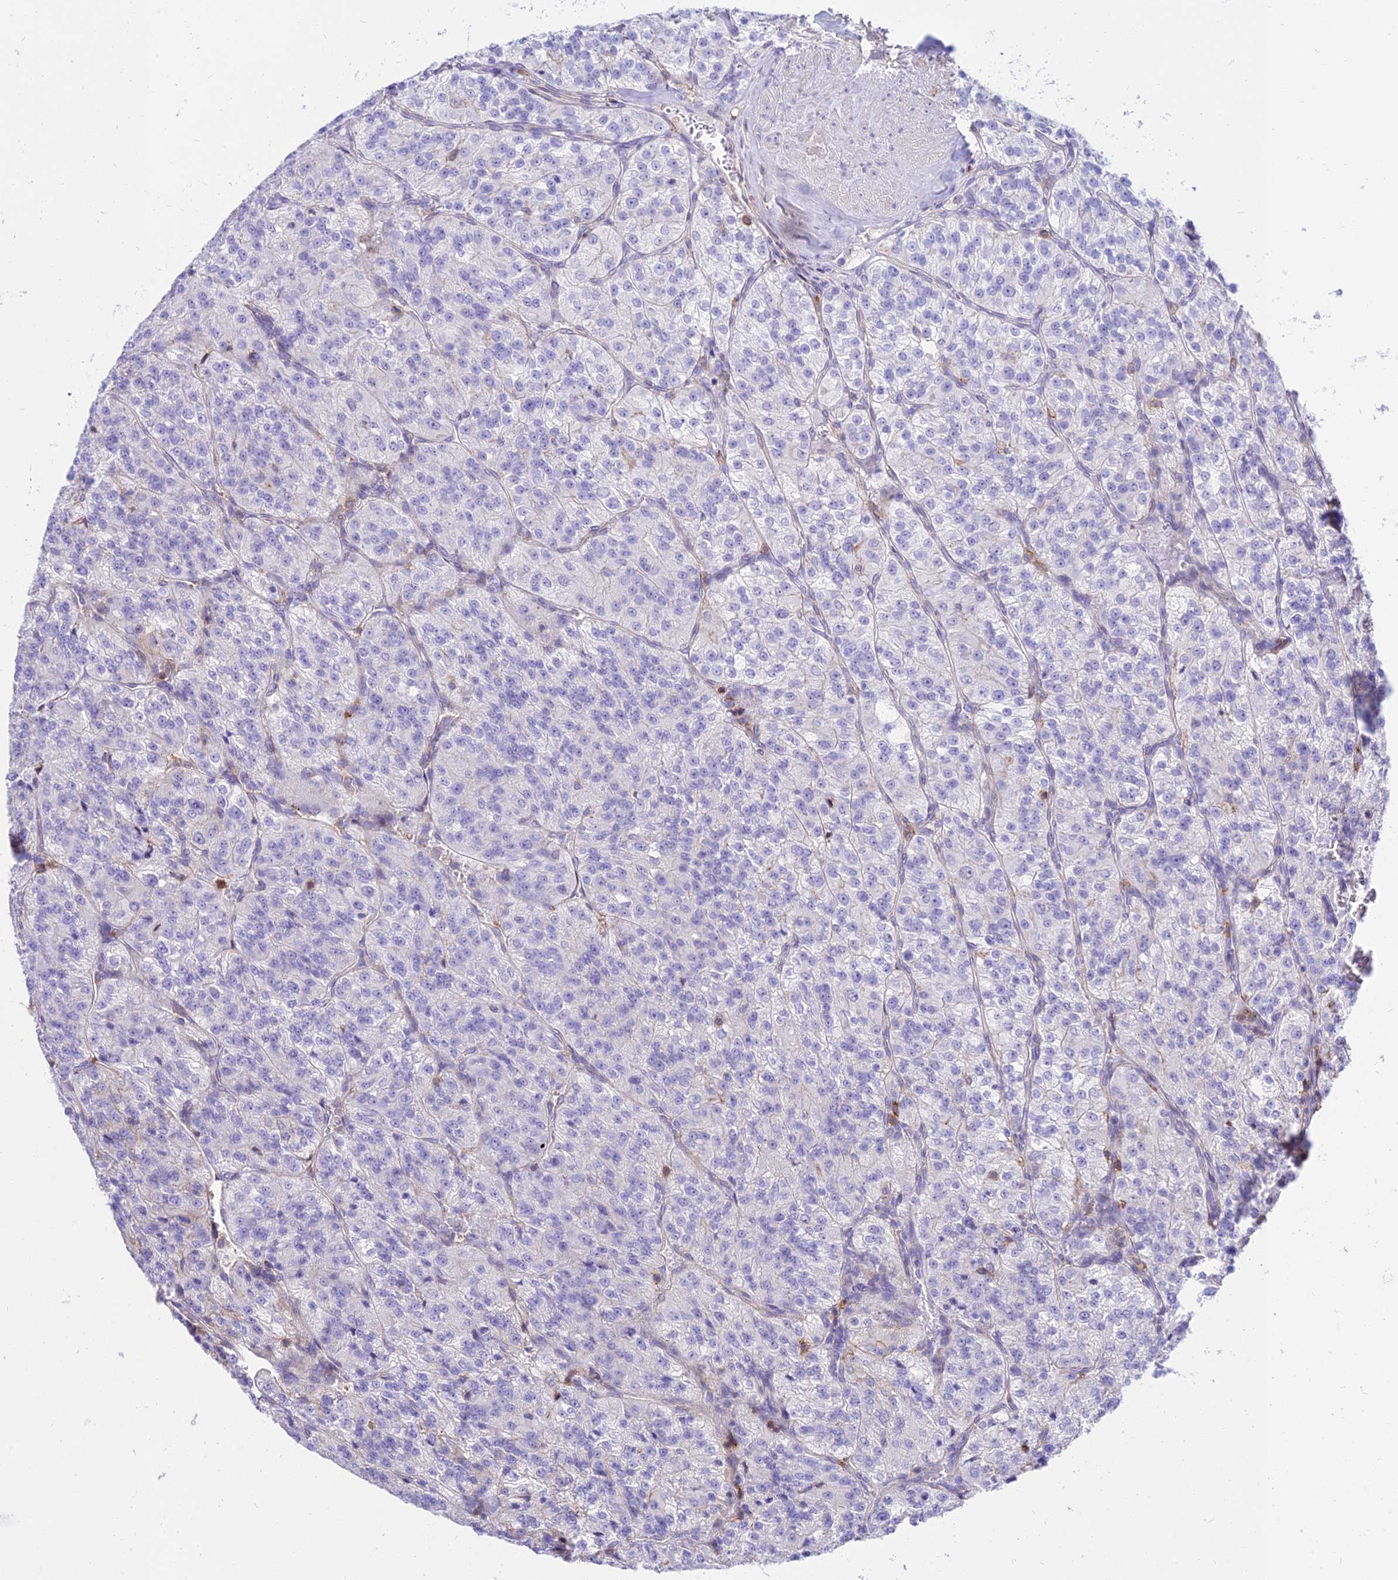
{"staining": {"intensity": "negative", "quantity": "none", "location": "none"}, "tissue": "renal cancer", "cell_type": "Tumor cells", "image_type": "cancer", "snomed": [{"axis": "morphology", "description": "Adenocarcinoma, NOS"}, {"axis": "topography", "description": "Kidney"}], "caption": "This histopathology image is of adenocarcinoma (renal) stained with immunohistochemistry to label a protein in brown with the nuclei are counter-stained blue. There is no staining in tumor cells.", "gene": "SREK1IP1", "patient": {"sex": "female", "age": 63}}